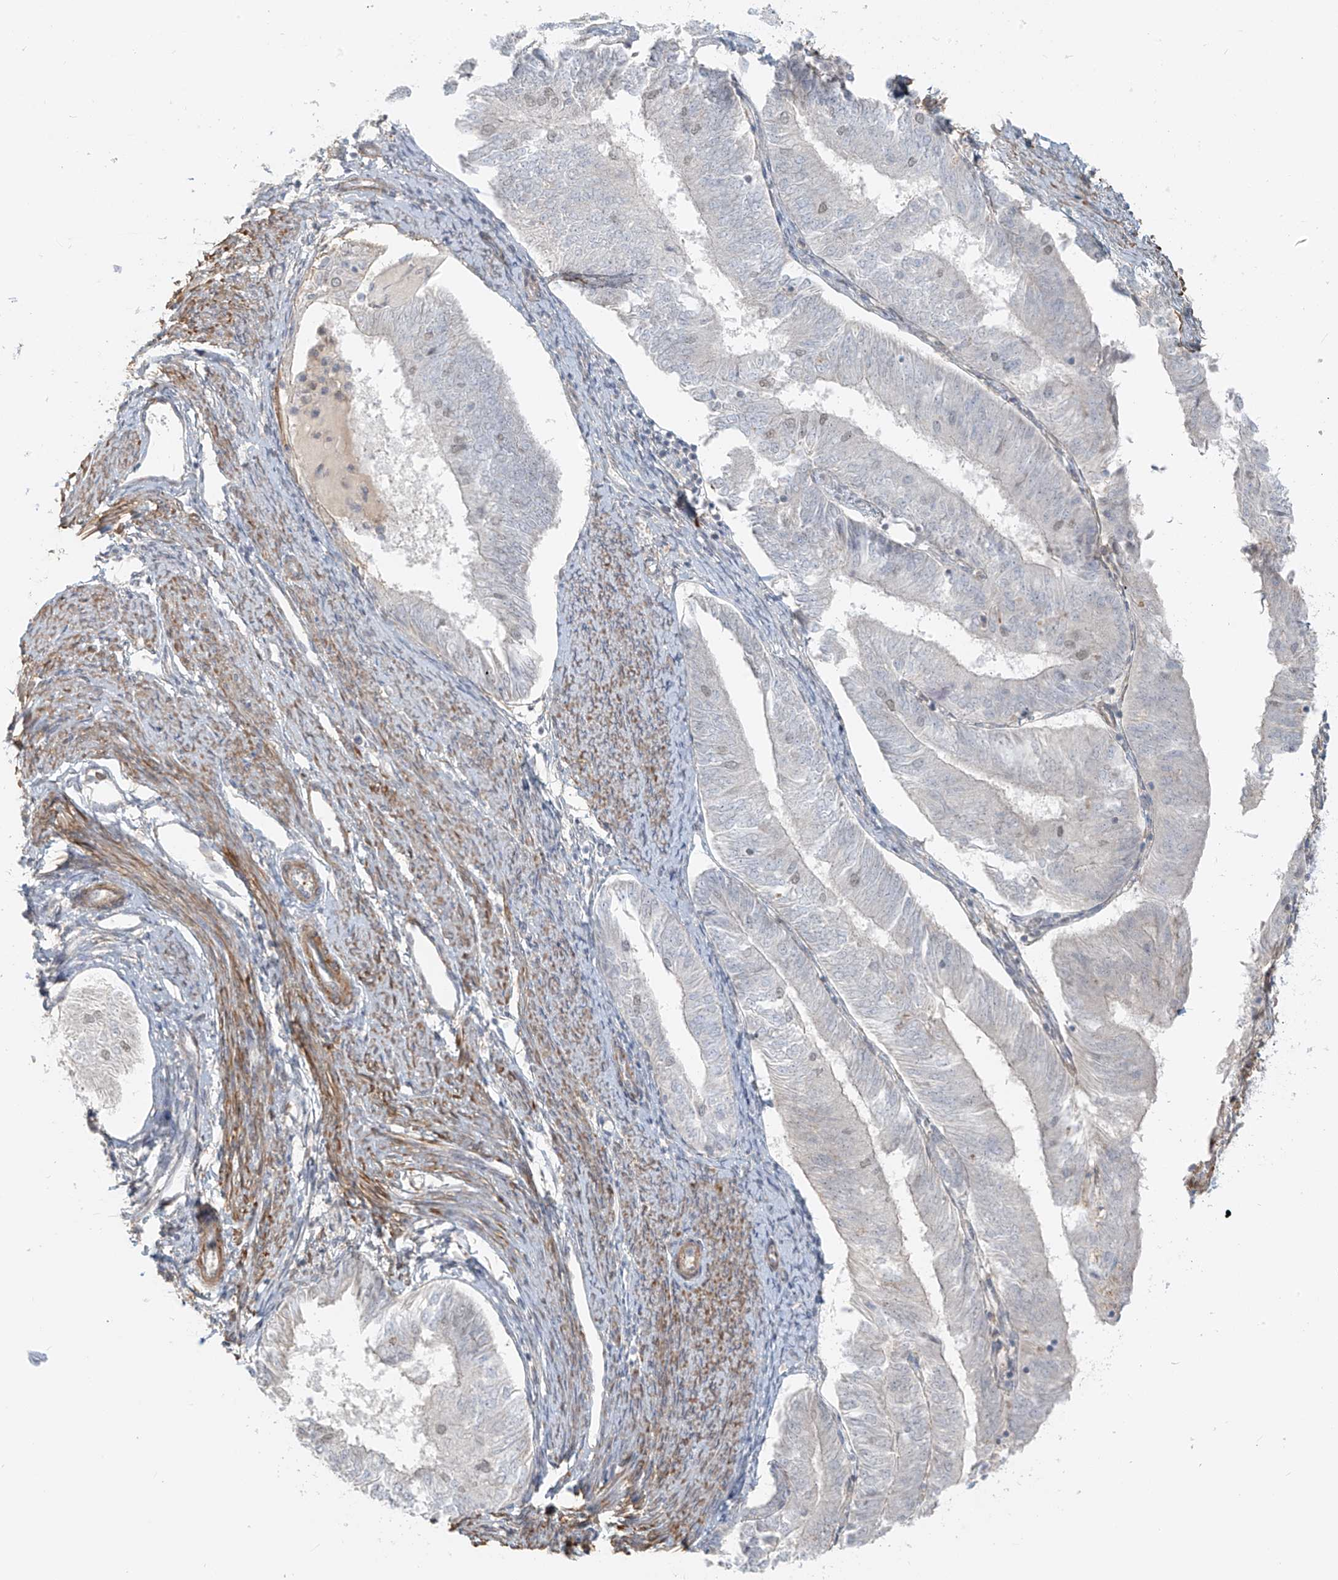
{"staining": {"intensity": "negative", "quantity": "none", "location": "none"}, "tissue": "endometrial cancer", "cell_type": "Tumor cells", "image_type": "cancer", "snomed": [{"axis": "morphology", "description": "Adenocarcinoma, NOS"}, {"axis": "topography", "description": "Endometrium"}], "caption": "Tumor cells show no significant staining in endometrial cancer (adenocarcinoma).", "gene": "ABCD1", "patient": {"sex": "female", "age": 58}}